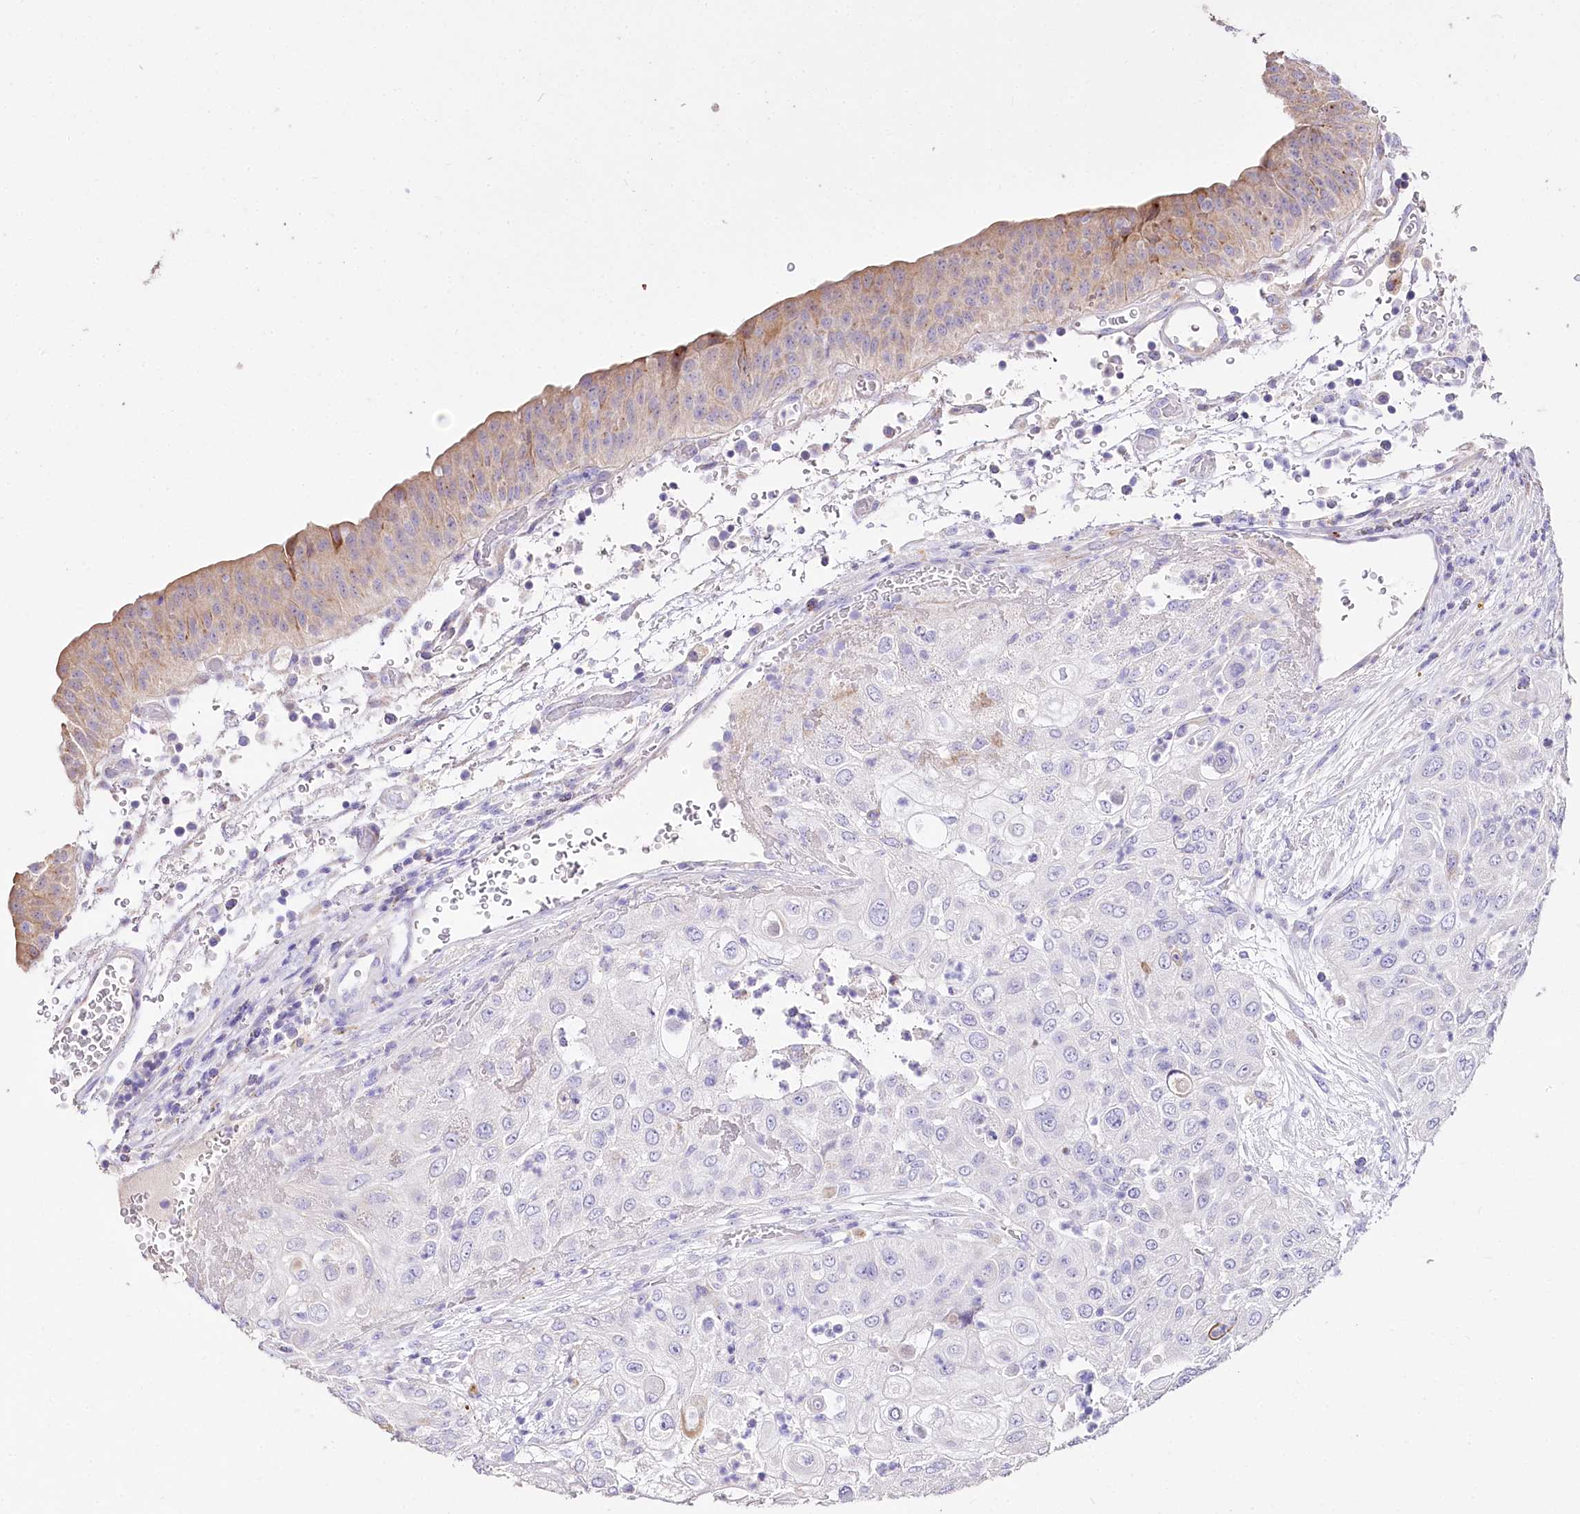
{"staining": {"intensity": "negative", "quantity": "none", "location": "none"}, "tissue": "urothelial cancer", "cell_type": "Tumor cells", "image_type": "cancer", "snomed": [{"axis": "morphology", "description": "Urothelial carcinoma, High grade"}, {"axis": "topography", "description": "Urinary bladder"}], "caption": "Immunohistochemical staining of human urothelial cancer reveals no significant positivity in tumor cells. (Immunohistochemistry (ihc), brightfield microscopy, high magnification).", "gene": "PTER", "patient": {"sex": "female", "age": 79}}